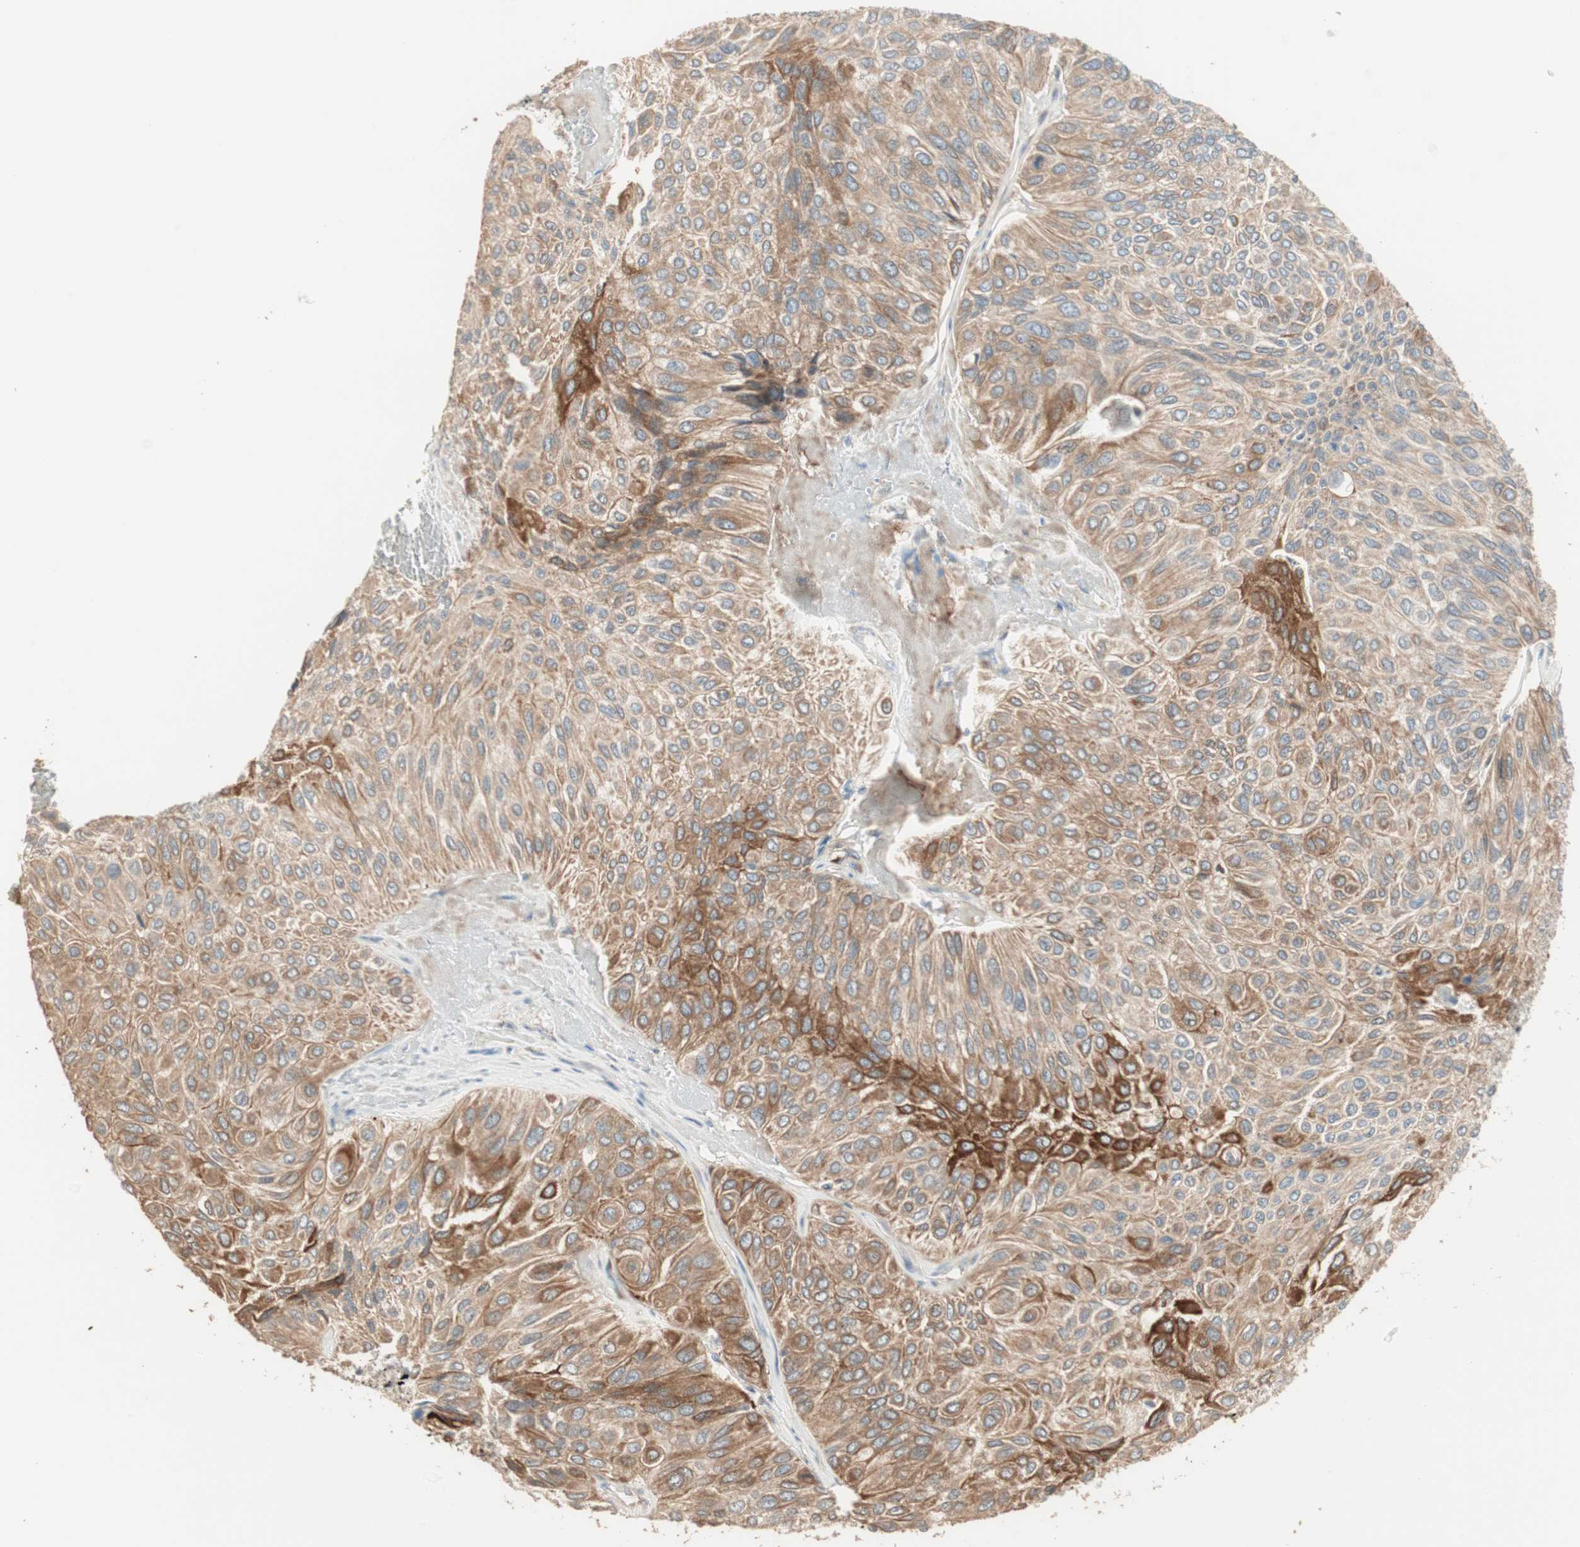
{"staining": {"intensity": "moderate", "quantity": ">75%", "location": "cytoplasmic/membranous"}, "tissue": "urothelial cancer", "cell_type": "Tumor cells", "image_type": "cancer", "snomed": [{"axis": "morphology", "description": "Urothelial carcinoma, High grade"}, {"axis": "topography", "description": "Urinary bladder"}], "caption": "Protein analysis of urothelial cancer tissue displays moderate cytoplasmic/membranous staining in approximately >75% of tumor cells. (DAB (3,3'-diaminobenzidine) IHC, brown staining for protein, blue staining for nuclei).", "gene": "TASOR", "patient": {"sex": "male", "age": 66}}